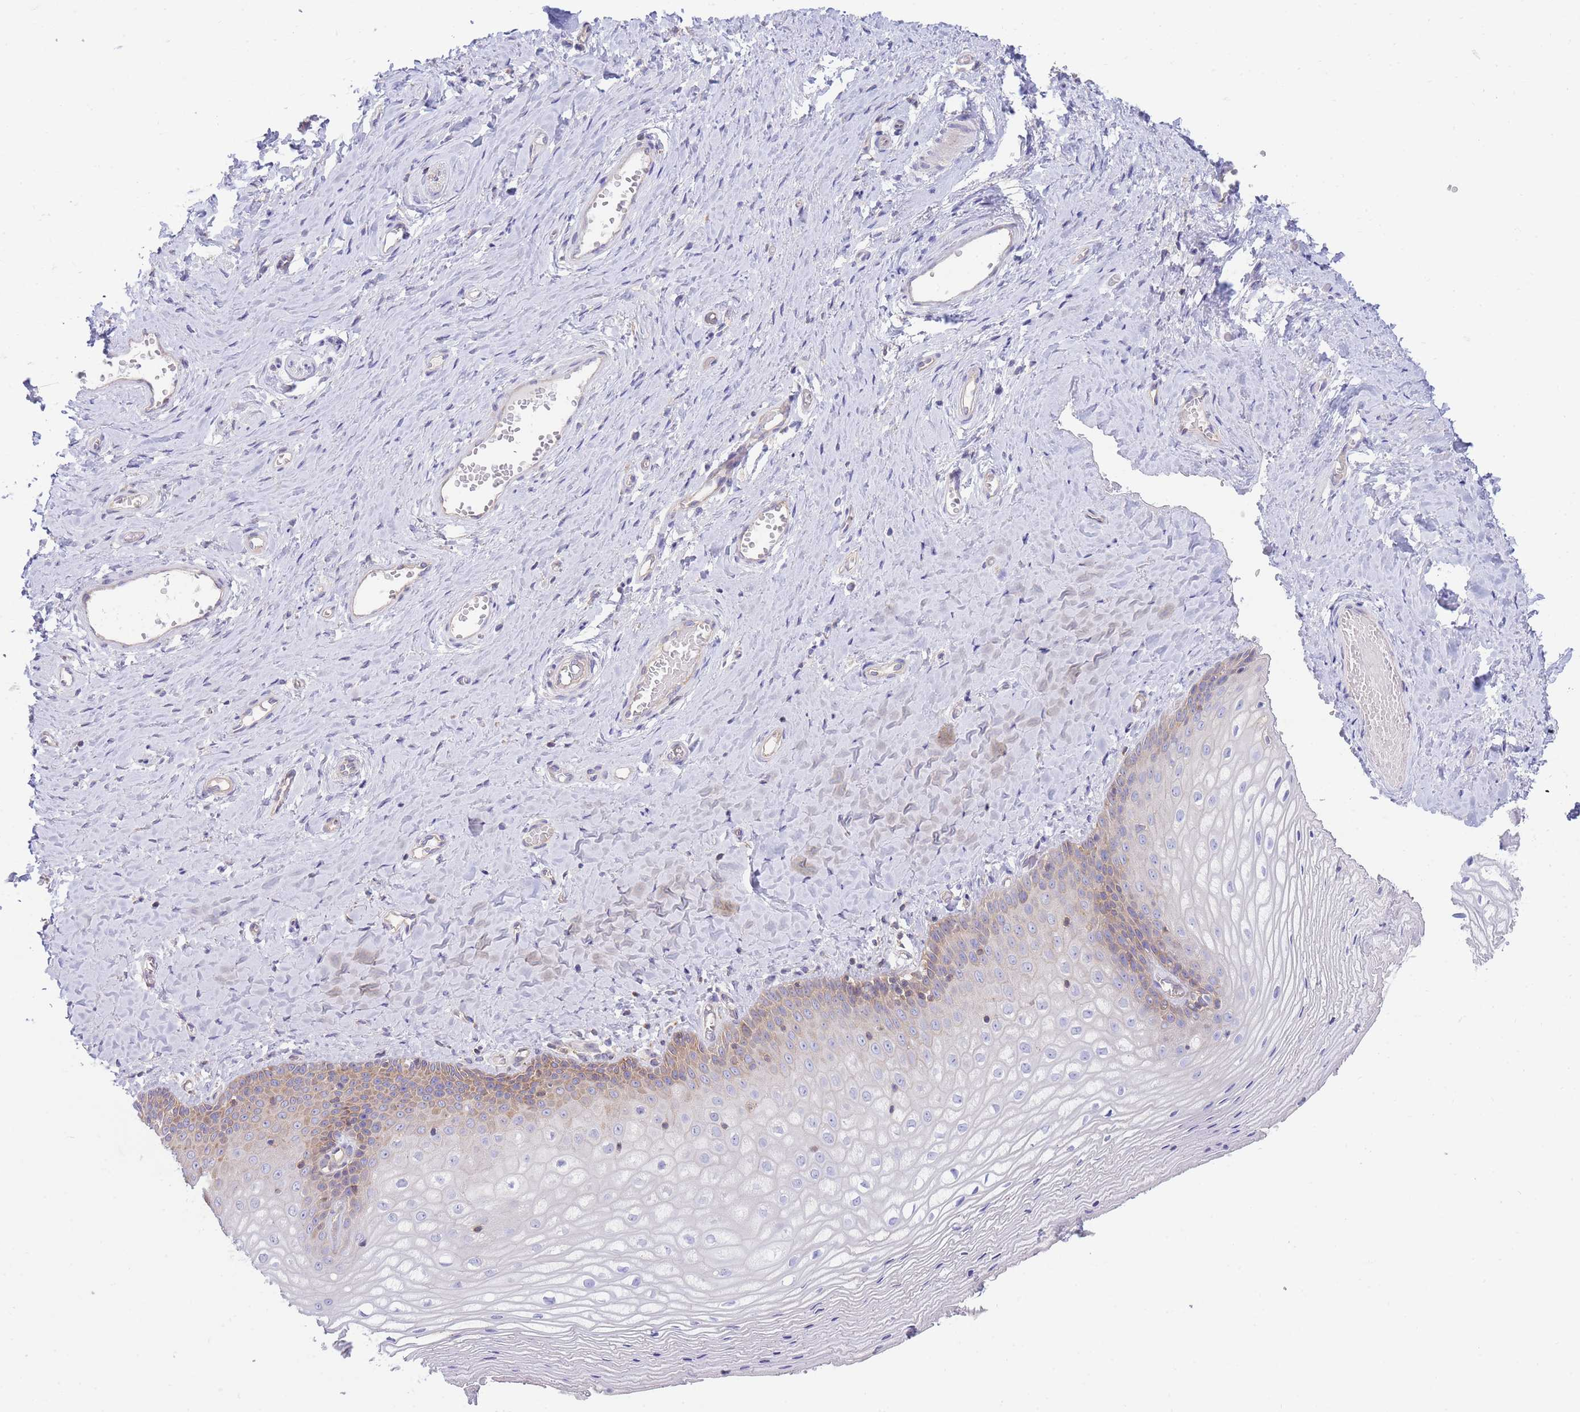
{"staining": {"intensity": "moderate", "quantity": "<25%", "location": "cytoplasmic/membranous"}, "tissue": "vagina", "cell_type": "Squamous epithelial cells", "image_type": "normal", "snomed": [{"axis": "morphology", "description": "Normal tissue, NOS"}, {"axis": "topography", "description": "Vagina"}], "caption": "Immunohistochemical staining of normal vagina shows moderate cytoplasmic/membranous protein positivity in approximately <25% of squamous epithelial cells.", "gene": "SH2B2", "patient": {"sex": "female", "age": 65}}